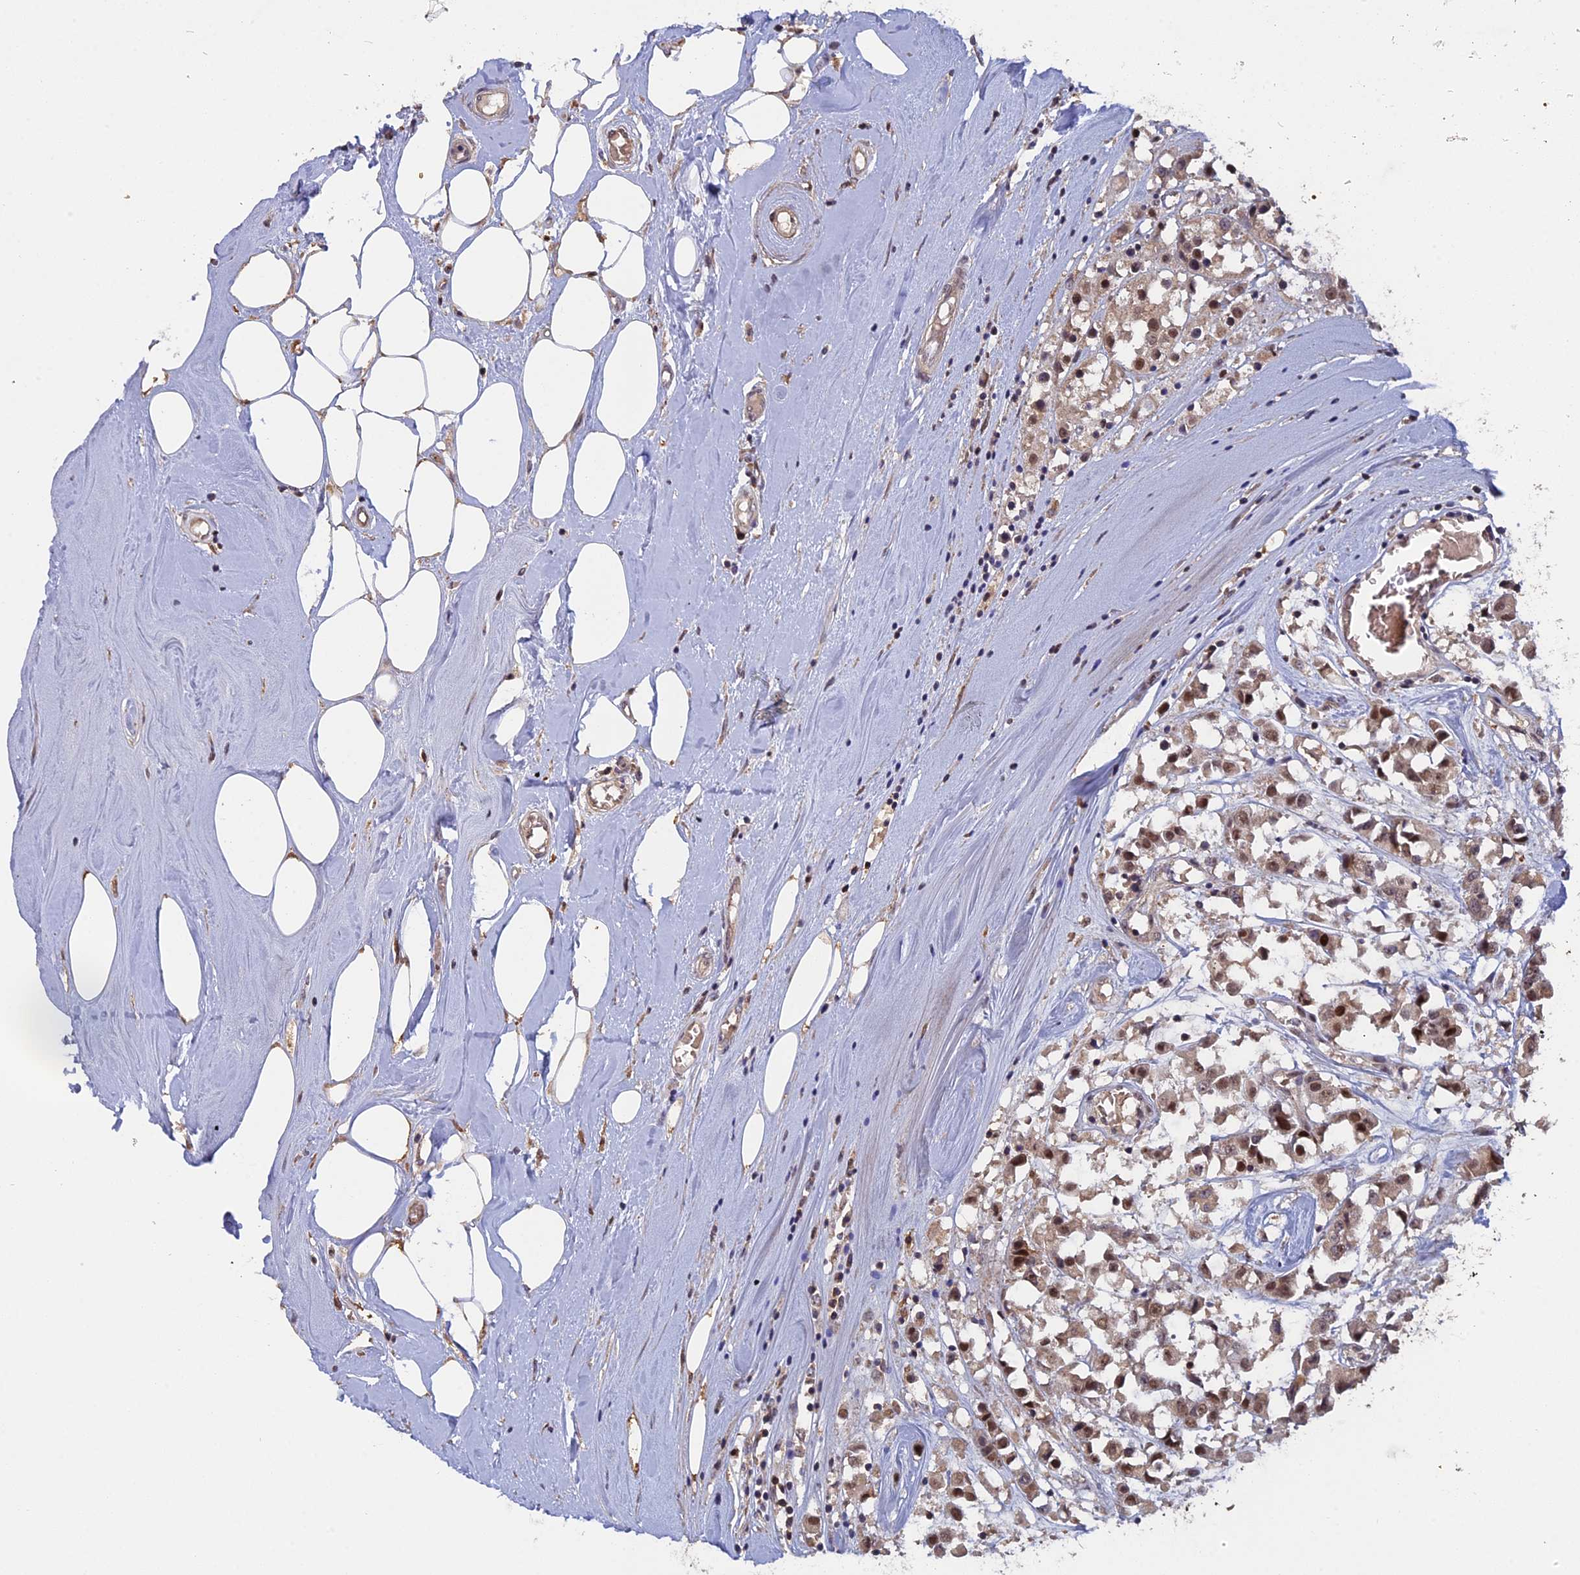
{"staining": {"intensity": "moderate", "quantity": ">75%", "location": "nuclear"}, "tissue": "breast cancer", "cell_type": "Tumor cells", "image_type": "cancer", "snomed": [{"axis": "morphology", "description": "Duct carcinoma"}, {"axis": "topography", "description": "Breast"}], "caption": "Brown immunohistochemical staining in human breast intraductal carcinoma demonstrates moderate nuclear staining in approximately >75% of tumor cells.", "gene": "FAM98C", "patient": {"sex": "female", "age": 61}}